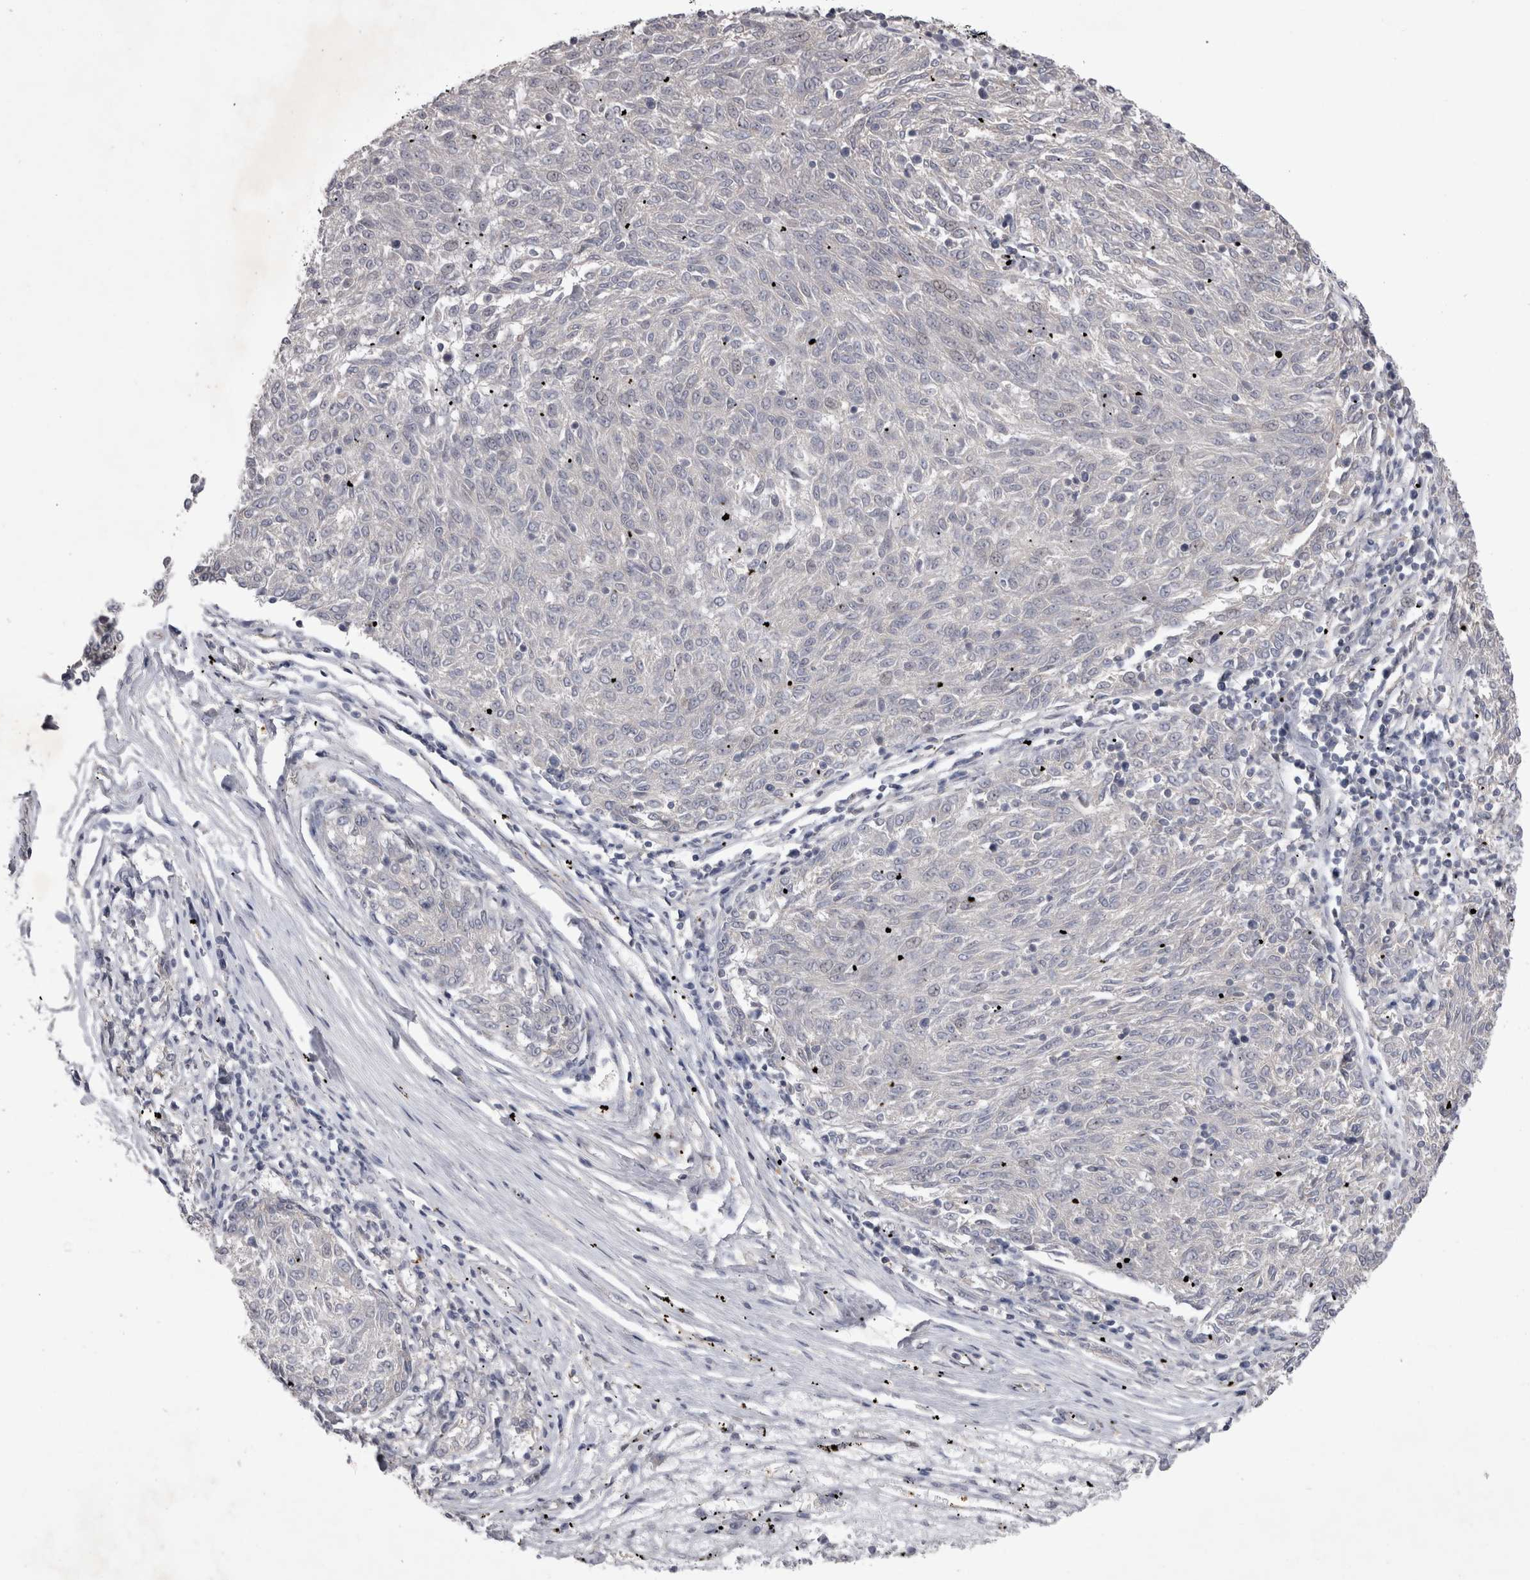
{"staining": {"intensity": "negative", "quantity": "none", "location": "none"}, "tissue": "melanoma", "cell_type": "Tumor cells", "image_type": "cancer", "snomed": [{"axis": "morphology", "description": "Malignant melanoma, NOS"}, {"axis": "topography", "description": "Skin"}], "caption": "The immunohistochemistry image has no significant positivity in tumor cells of malignant melanoma tissue.", "gene": "CTBS", "patient": {"sex": "female", "age": 72}}